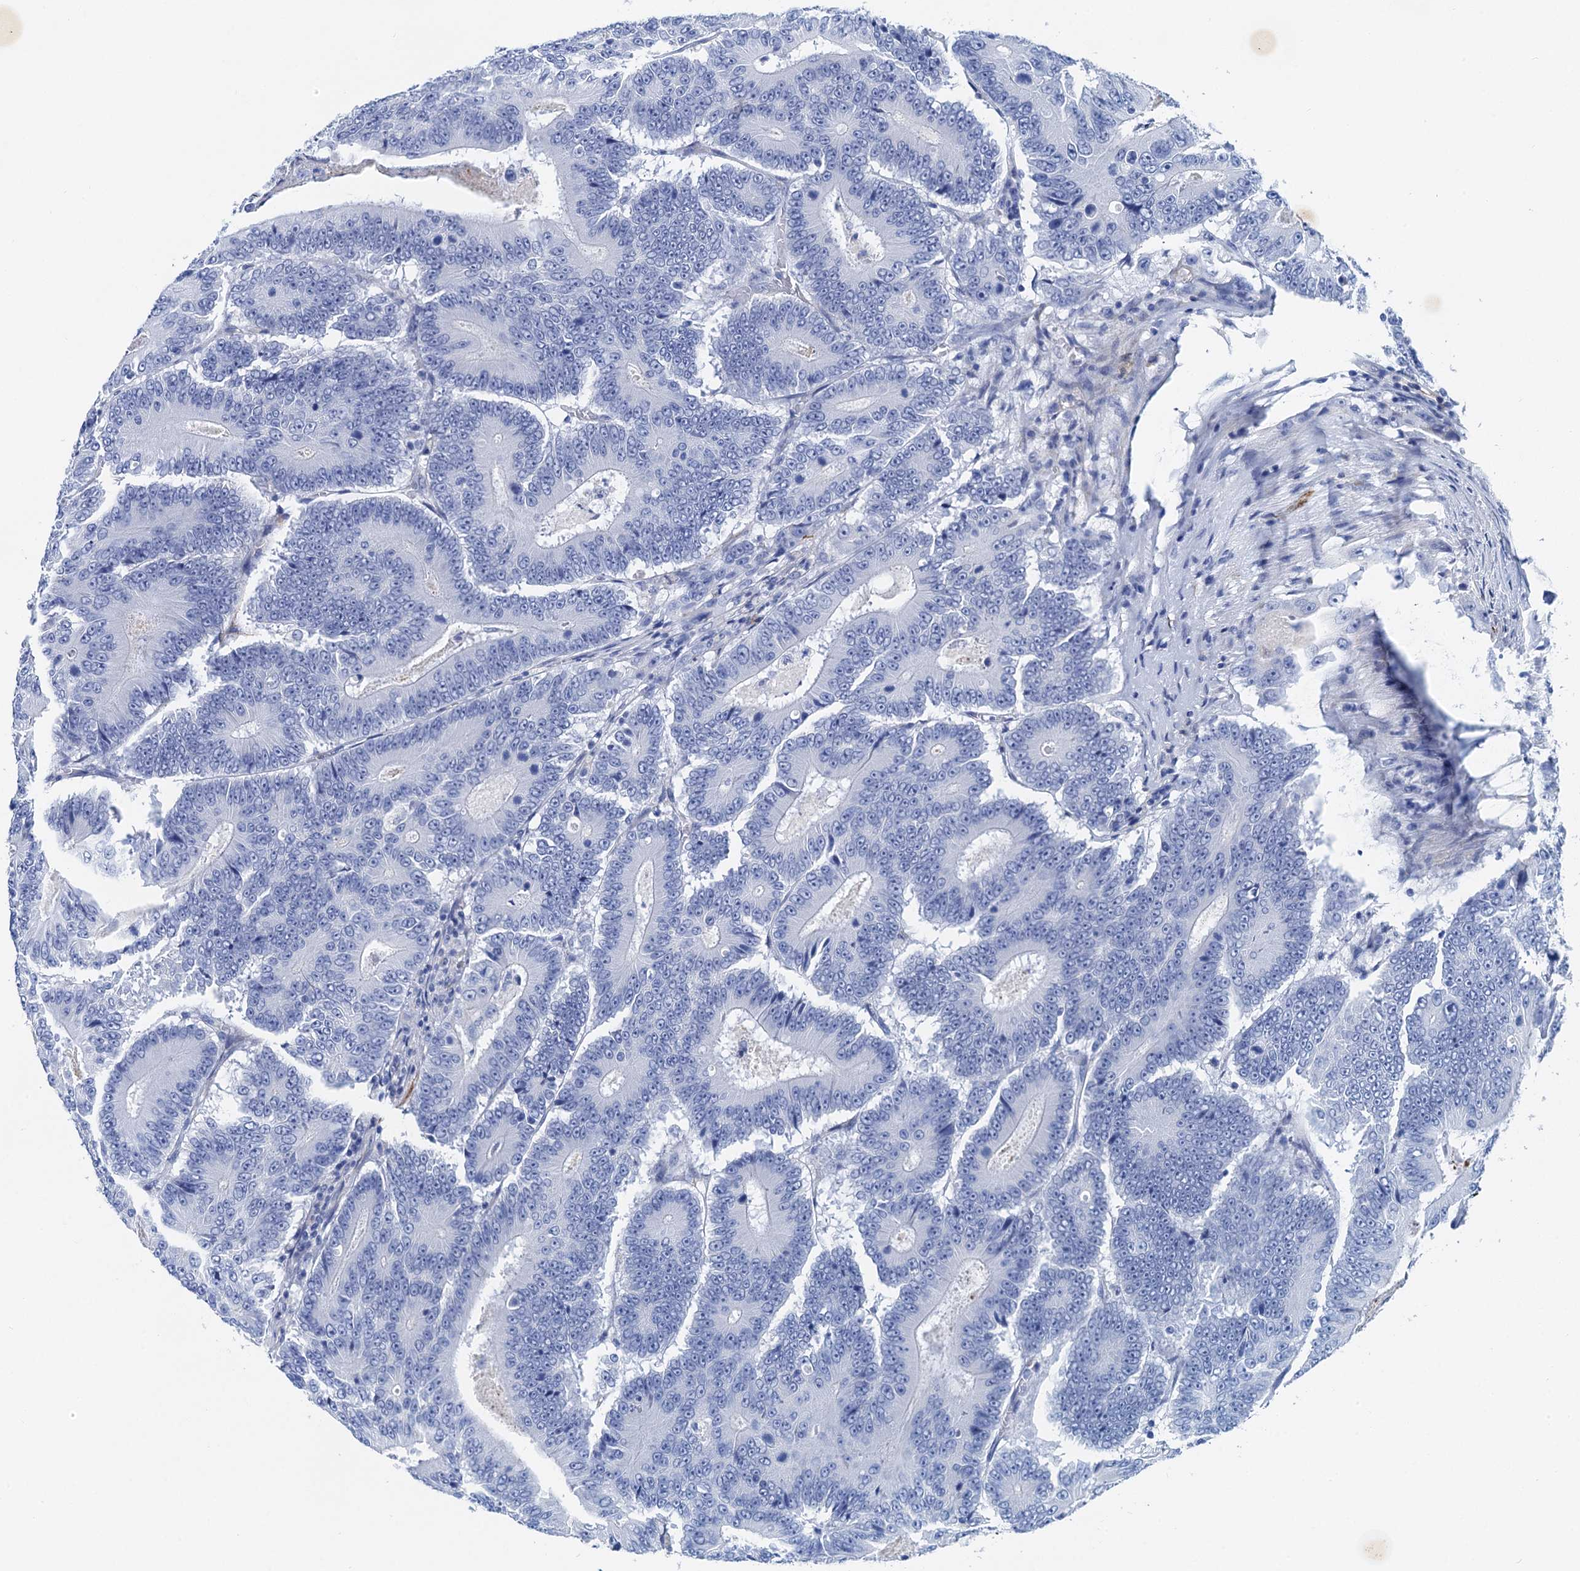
{"staining": {"intensity": "negative", "quantity": "none", "location": "none"}, "tissue": "colorectal cancer", "cell_type": "Tumor cells", "image_type": "cancer", "snomed": [{"axis": "morphology", "description": "Adenocarcinoma, NOS"}, {"axis": "topography", "description": "Colon"}], "caption": "DAB (3,3'-diaminobenzidine) immunohistochemical staining of human colorectal cancer shows no significant positivity in tumor cells. (Brightfield microscopy of DAB (3,3'-diaminobenzidine) IHC at high magnification).", "gene": "NLRP10", "patient": {"sex": "male", "age": 83}}